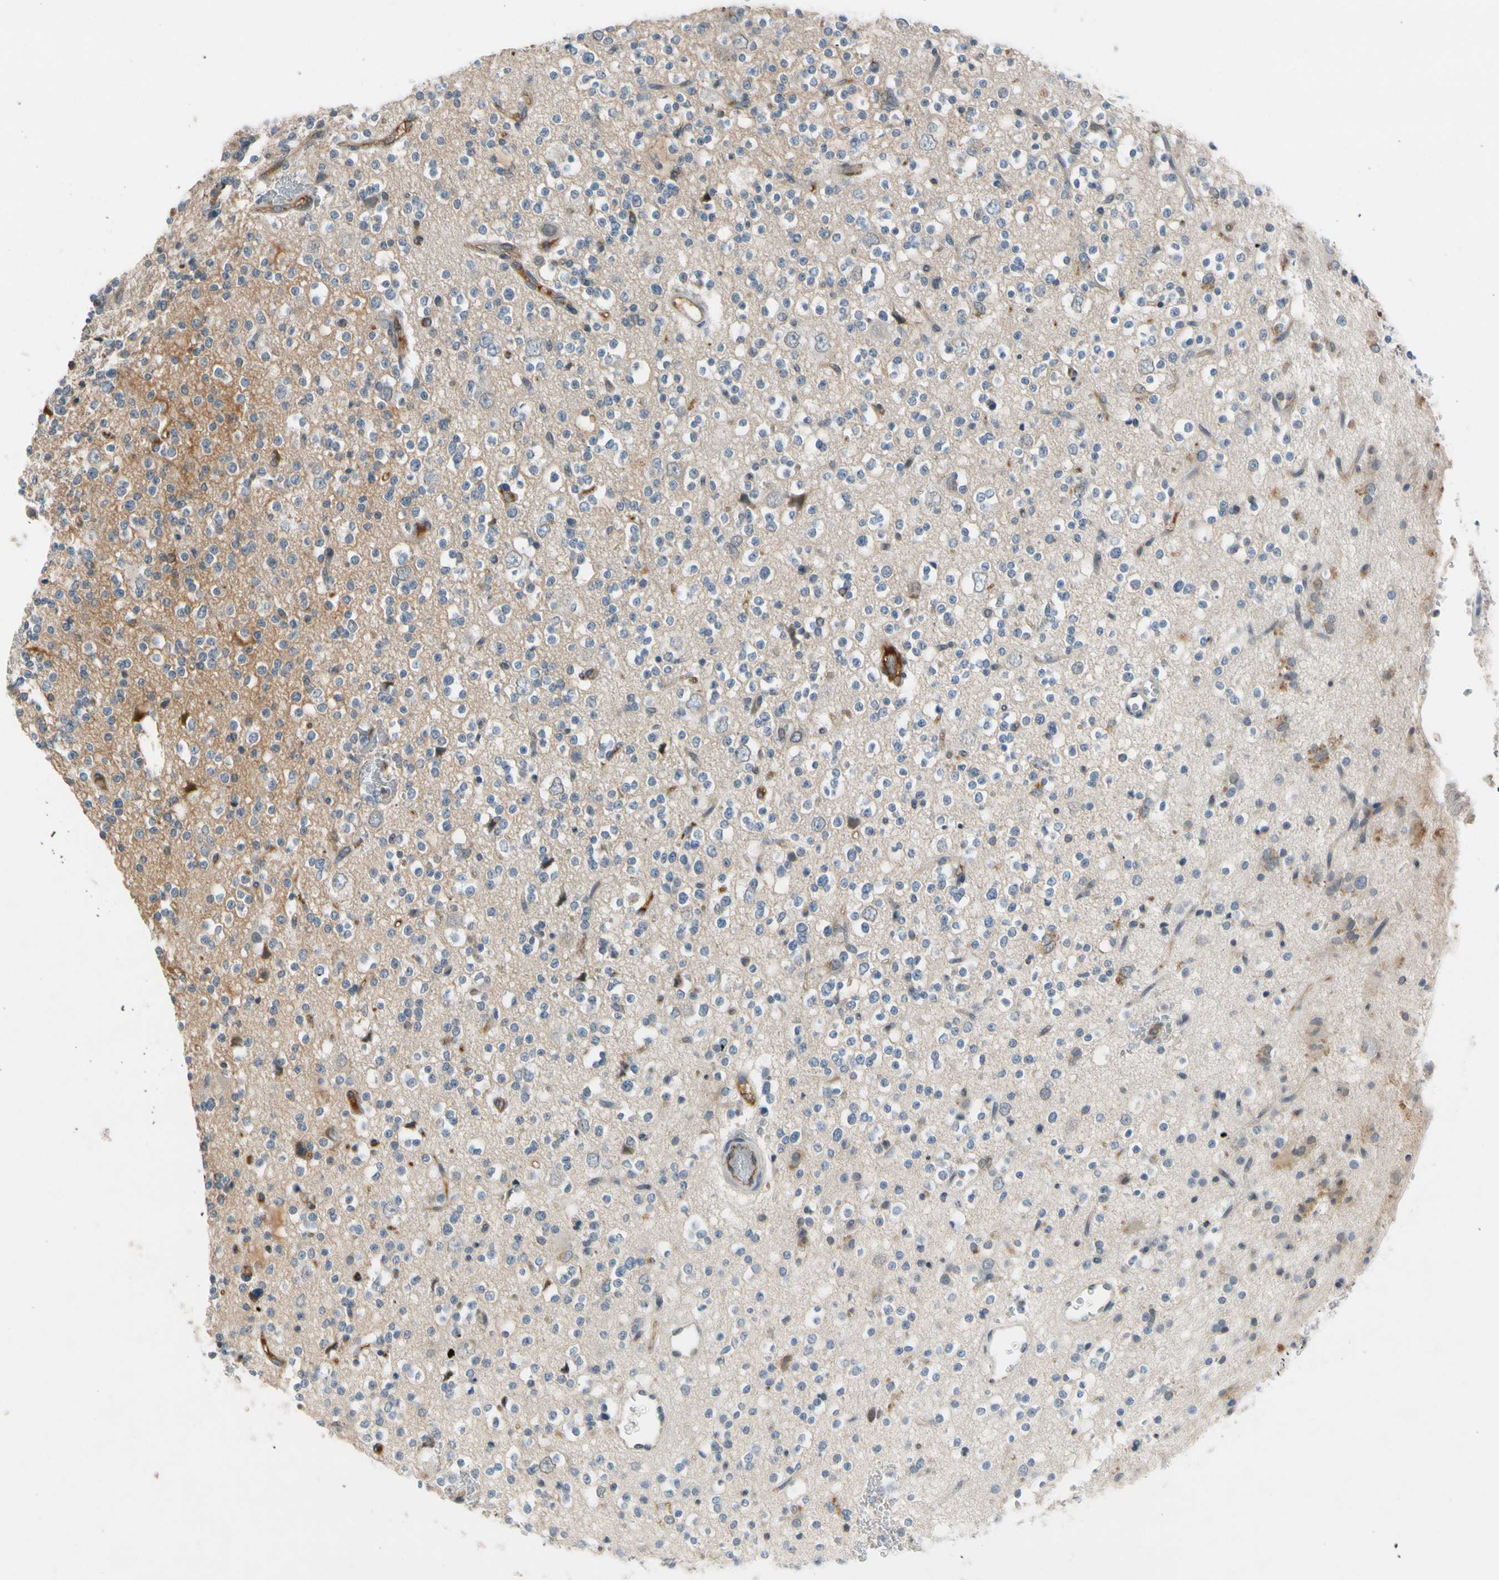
{"staining": {"intensity": "moderate", "quantity": "<25%", "location": "cytoplasmic/membranous"}, "tissue": "glioma", "cell_type": "Tumor cells", "image_type": "cancer", "snomed": [{"axis": "morphology", "description": "Glioma, malignant, High grade"}, {"axis": "topography", "description": "Brain"}], "caption": "Immunohistochemistry (IHC) (DAB) staining of human glioma reveals moderate cytoplasmic/membranous protein expression in approximately <25% of tumor cells.", "gene": "CNDP1", "patient": {"sex": "male", "age": 47}}